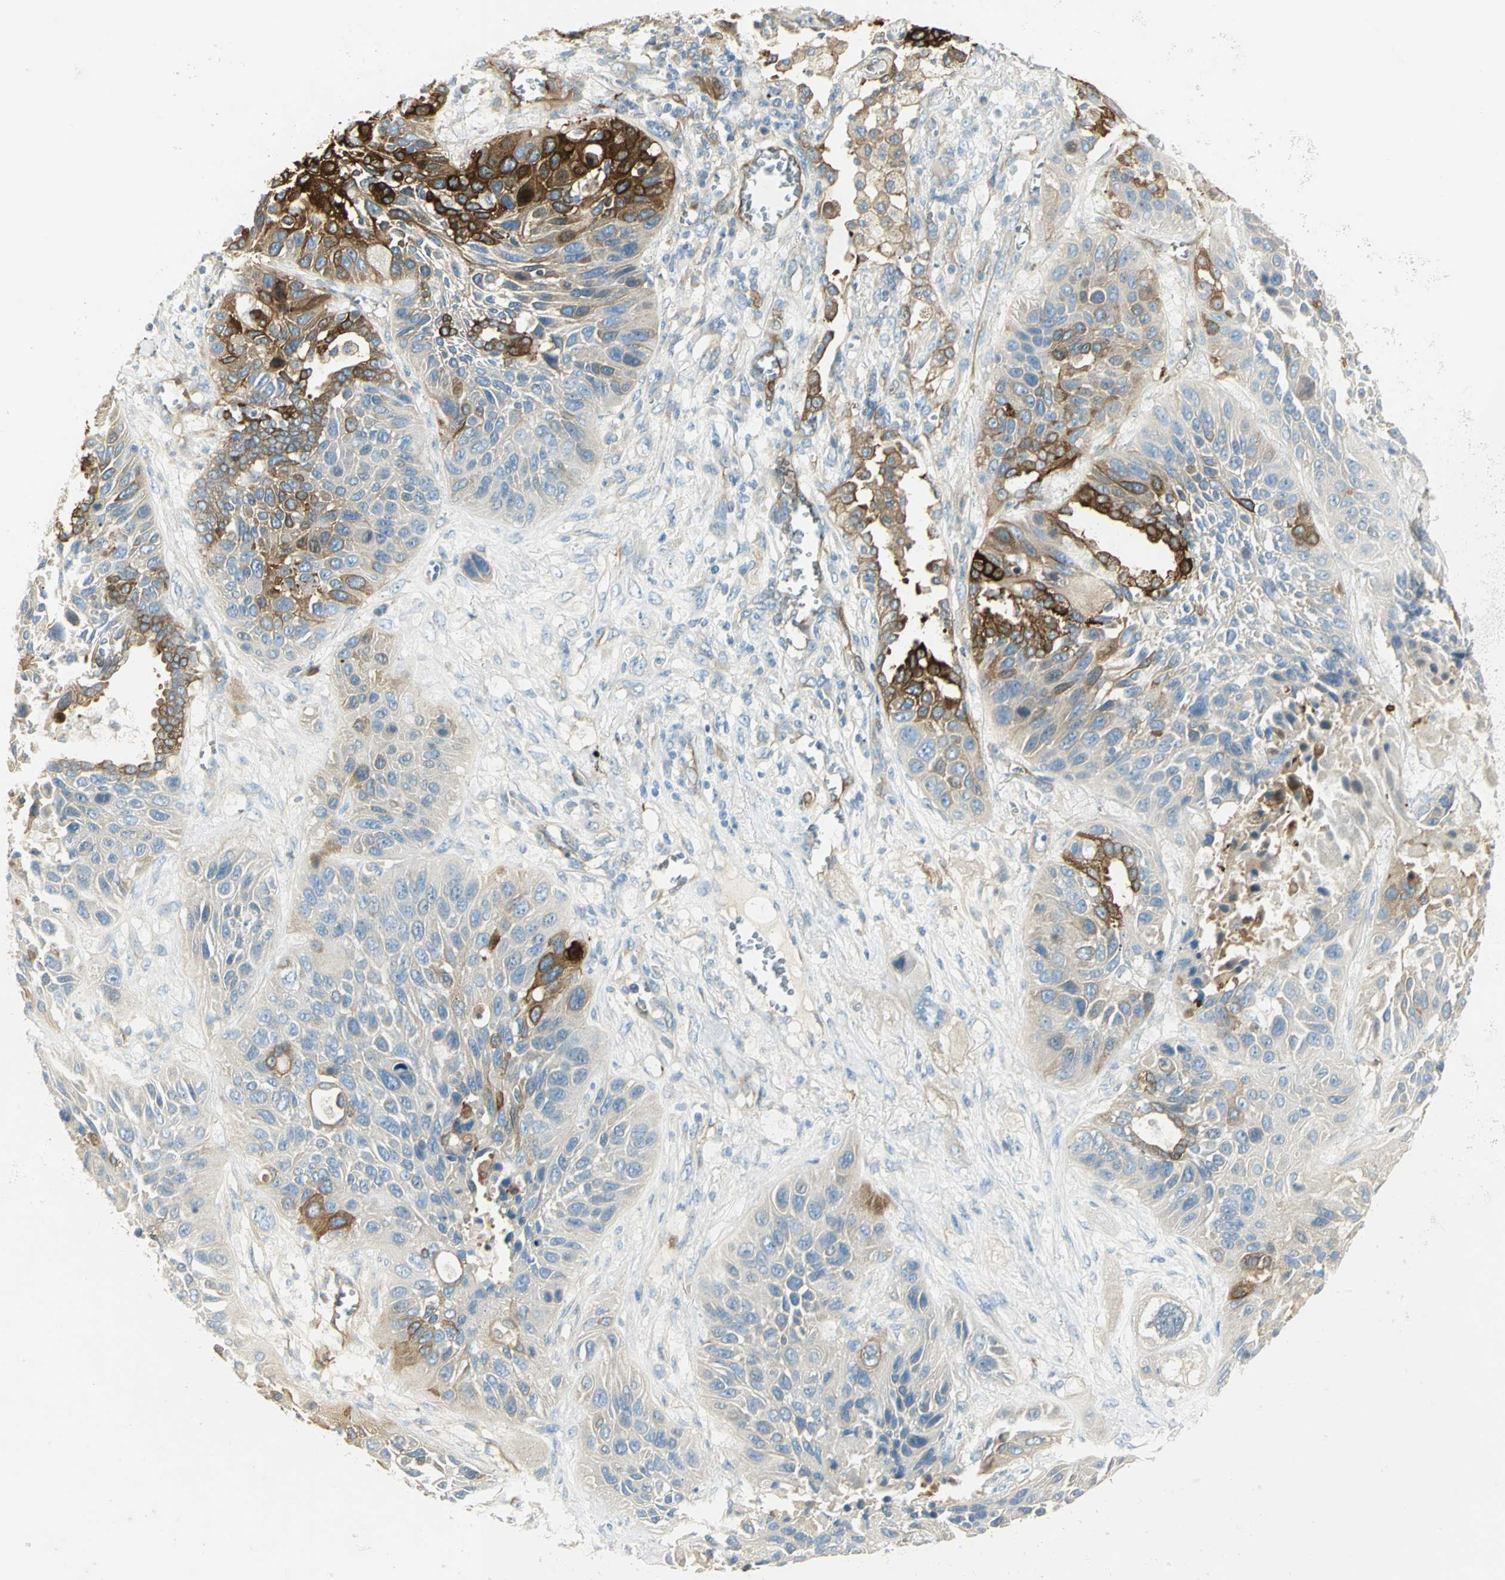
{"staining": {"intensity": "strong", "quantity": ">75%", "location": "cytoplasmic/membranous"}, "tissue": "lung cancer", "cell_type": "Tumor cells", "image_type": "cancer", "snomed": [{"axis": "morphology", "description": "Squamous cell carcinoma, NOS"}, {"axis": "topography", "description": "Lung"}], "caption": "Immunohistochemistry (IHC) of human lung cancer (squamous cell carcinoma) demonstrates high levels of strong cytoplasmic/membranous expression in about >75% of tumor cells.", "gene": "WARS1", "patient": {"sex": "female", "age": 76}}